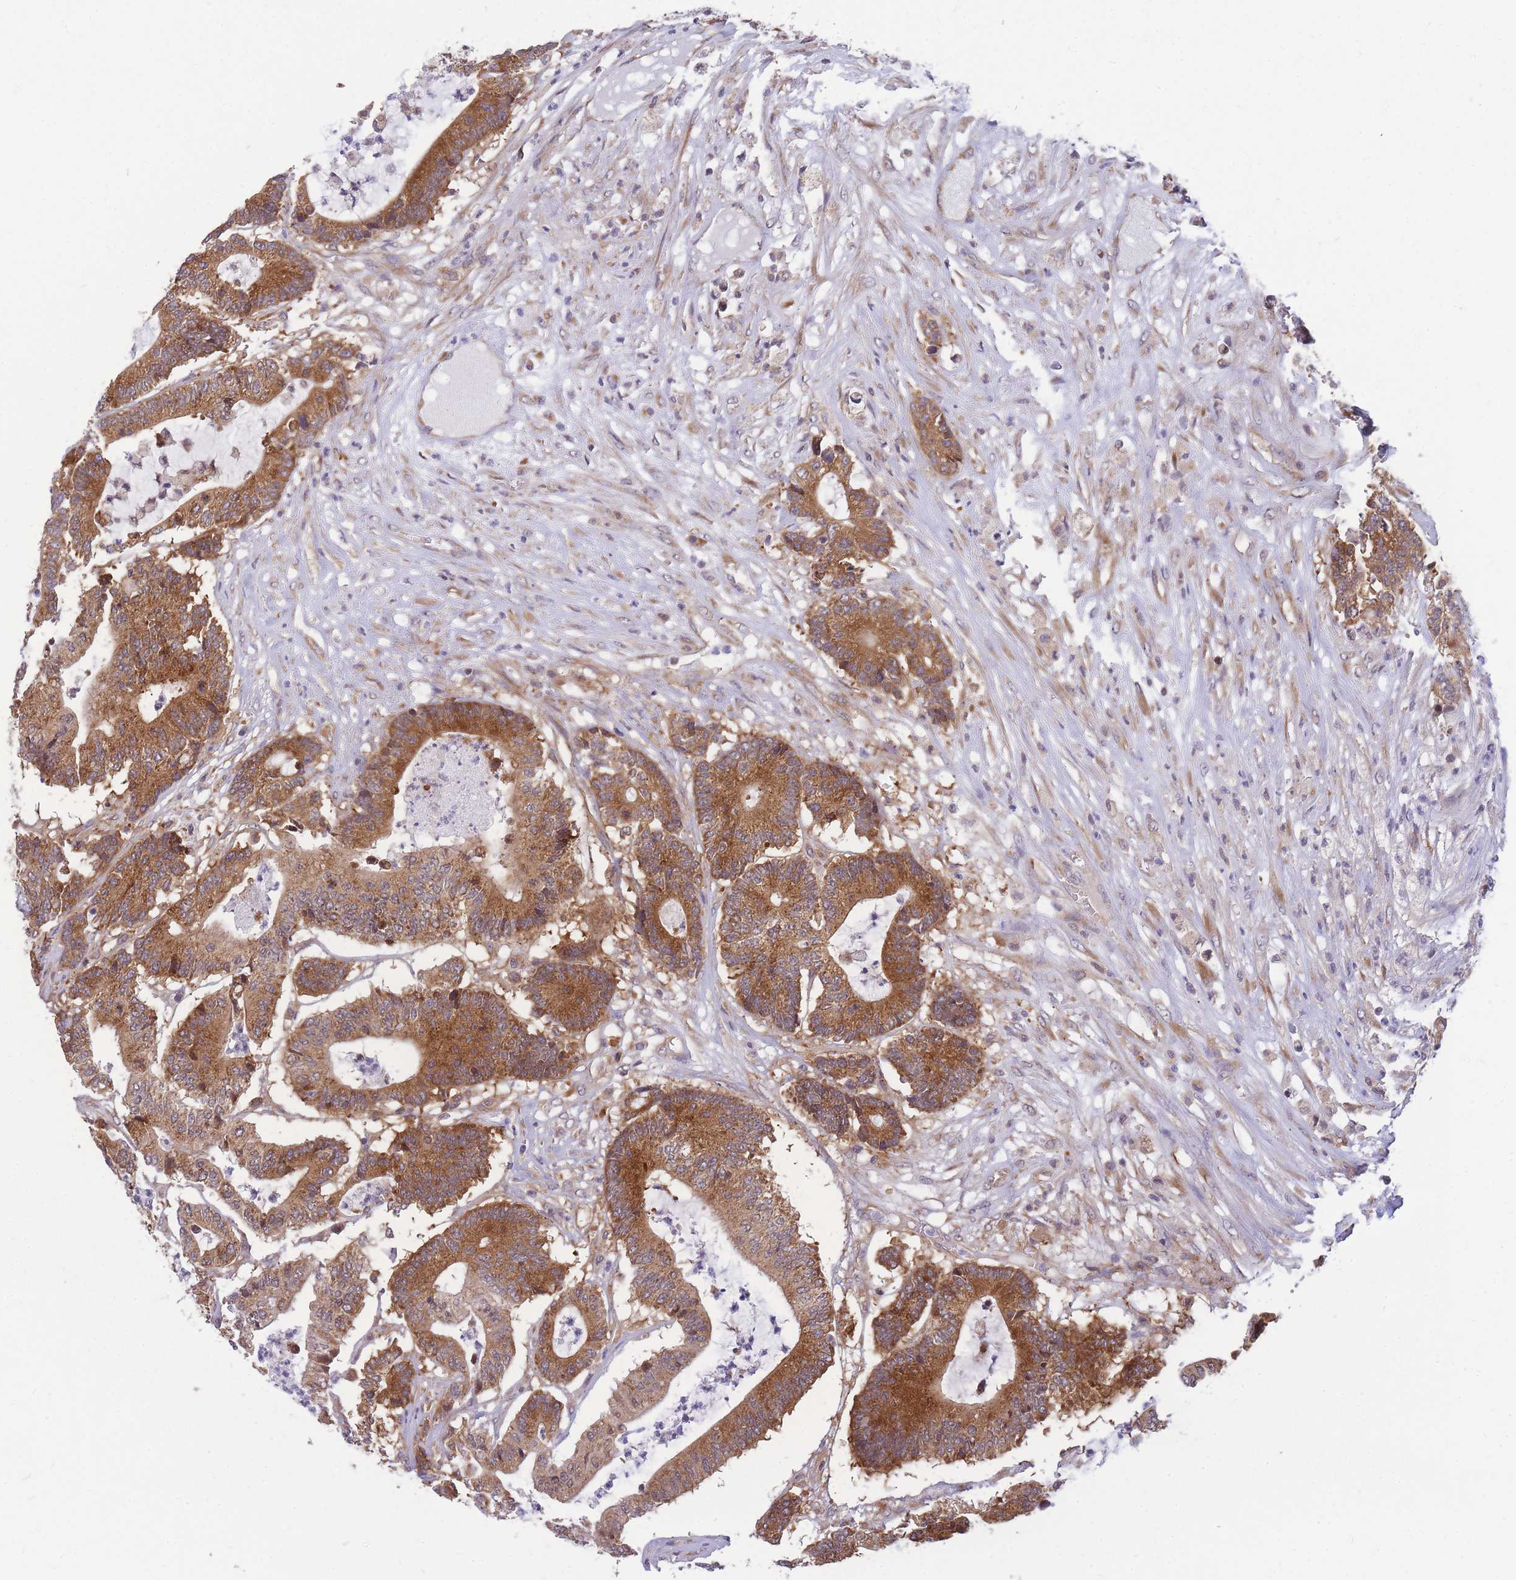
{"staining": {"intensity": "strong", "quantity": ">75%", "location": "cytoplasmic/membranous"}, "tissue": "colorectal cancer", "cell_type": "Tumor cells", "image_type": "cancer", "snomed": [{"axis": "morphology", "description": "Adenocarcinoma, NOS"}, {"axis": "topography", "description": "Colon"}], "caption": "Strong cytoplasmic/membranous protein positivity is appreciated in about >75% of tumor cells in colorectal cancer.", "gene": "MRPL23", "patient": {"sex": "female", "age": 84}}